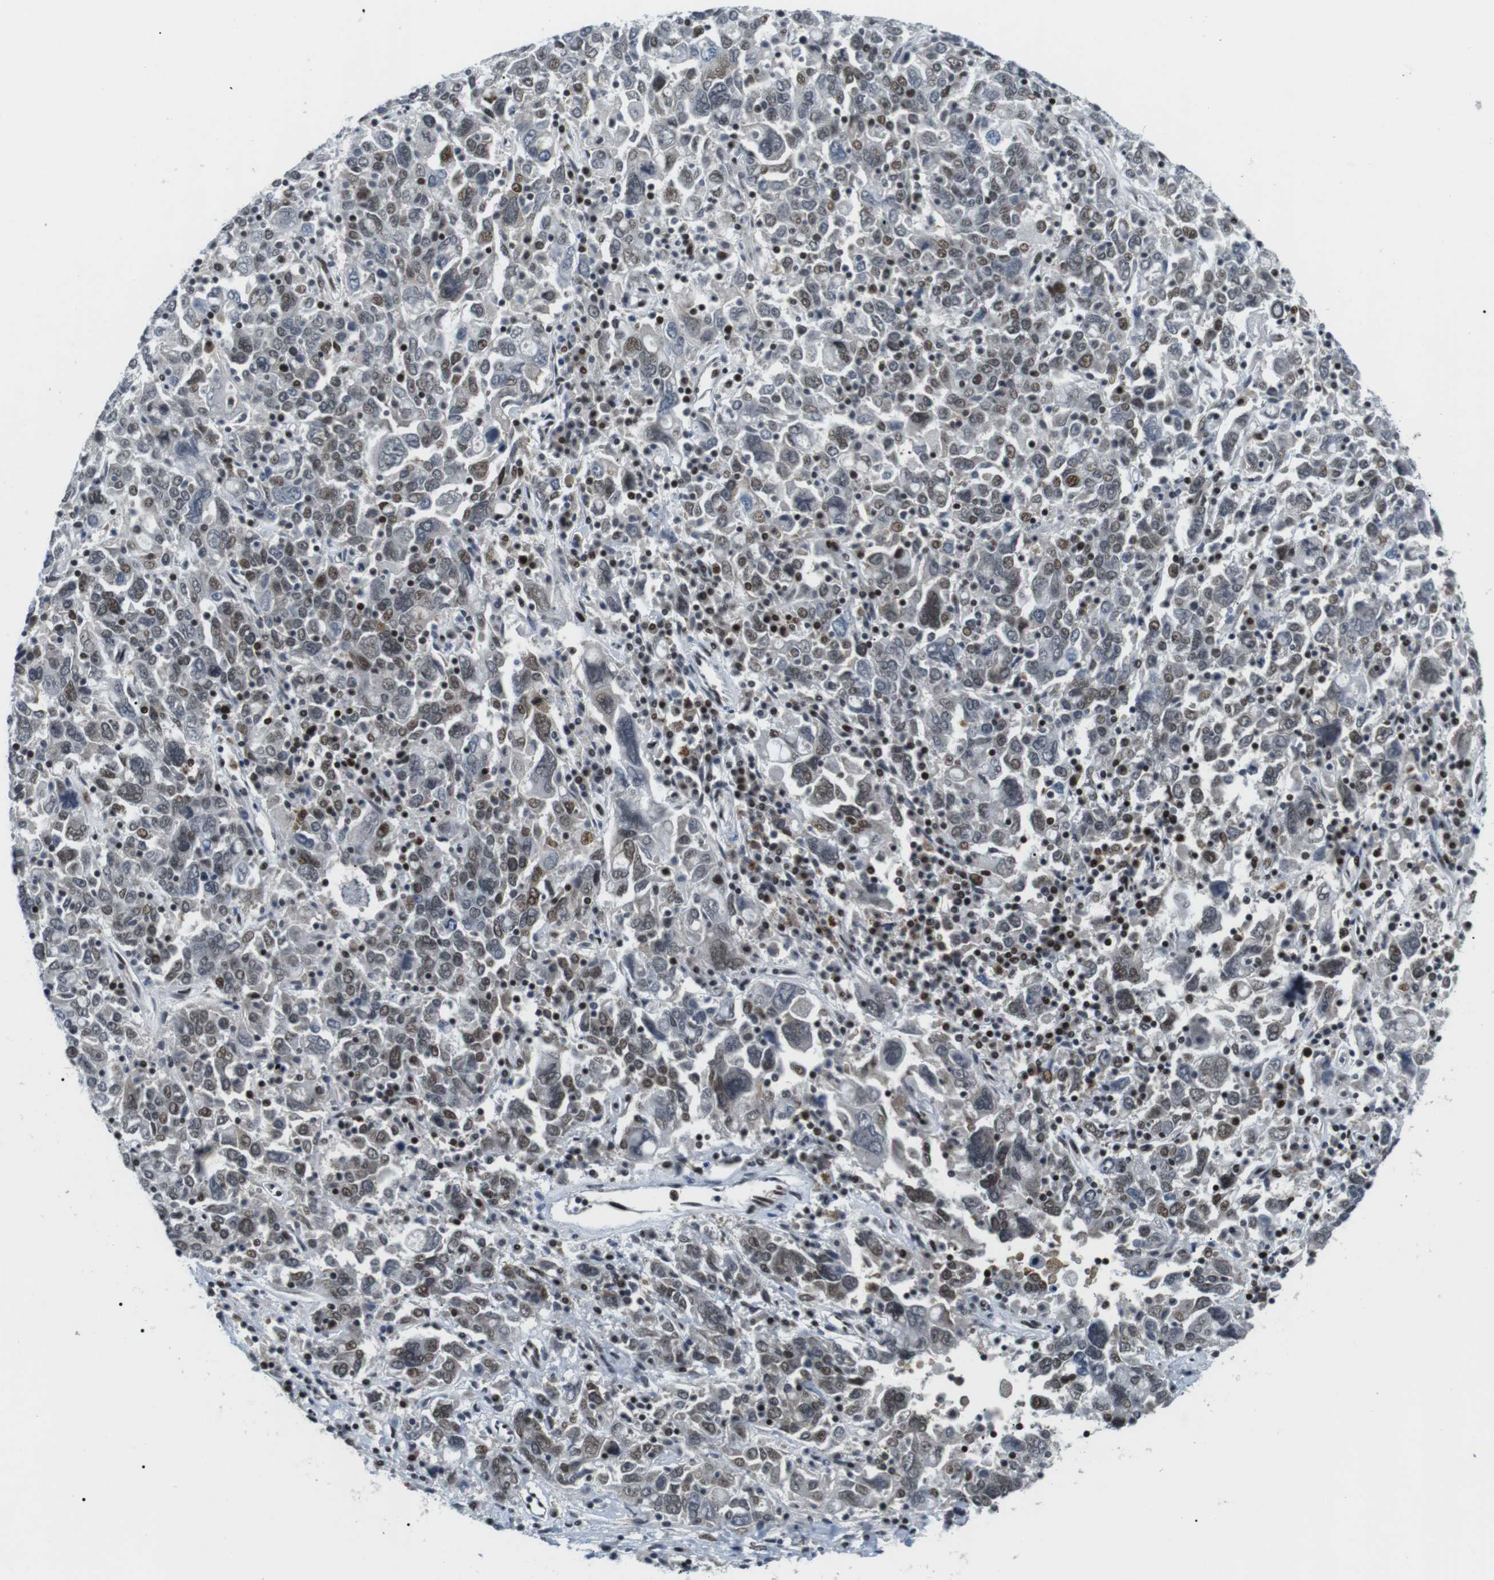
{"staining": {"intensity": "moderate", "quantity": "25%-75%", "location": "nuclear"}, "tissue": "ovarian cancer", "cell_type": "Tumor cells", "image_type": "cancer", "snomed": [{"axis": "morphology", "description": "Carcinoma, endometroid"}, {"axis": "topography", "description": "Ovary"}], "caption": "The image displays a brown stain indicating the presence of a protein in the nuclear of tumor cells in ovarian endometroid carcinoma. (IHC, brightfield microscopy, high magnification).", "gene": "CDC27", "patient": {"sex": "female", "age": 62}}